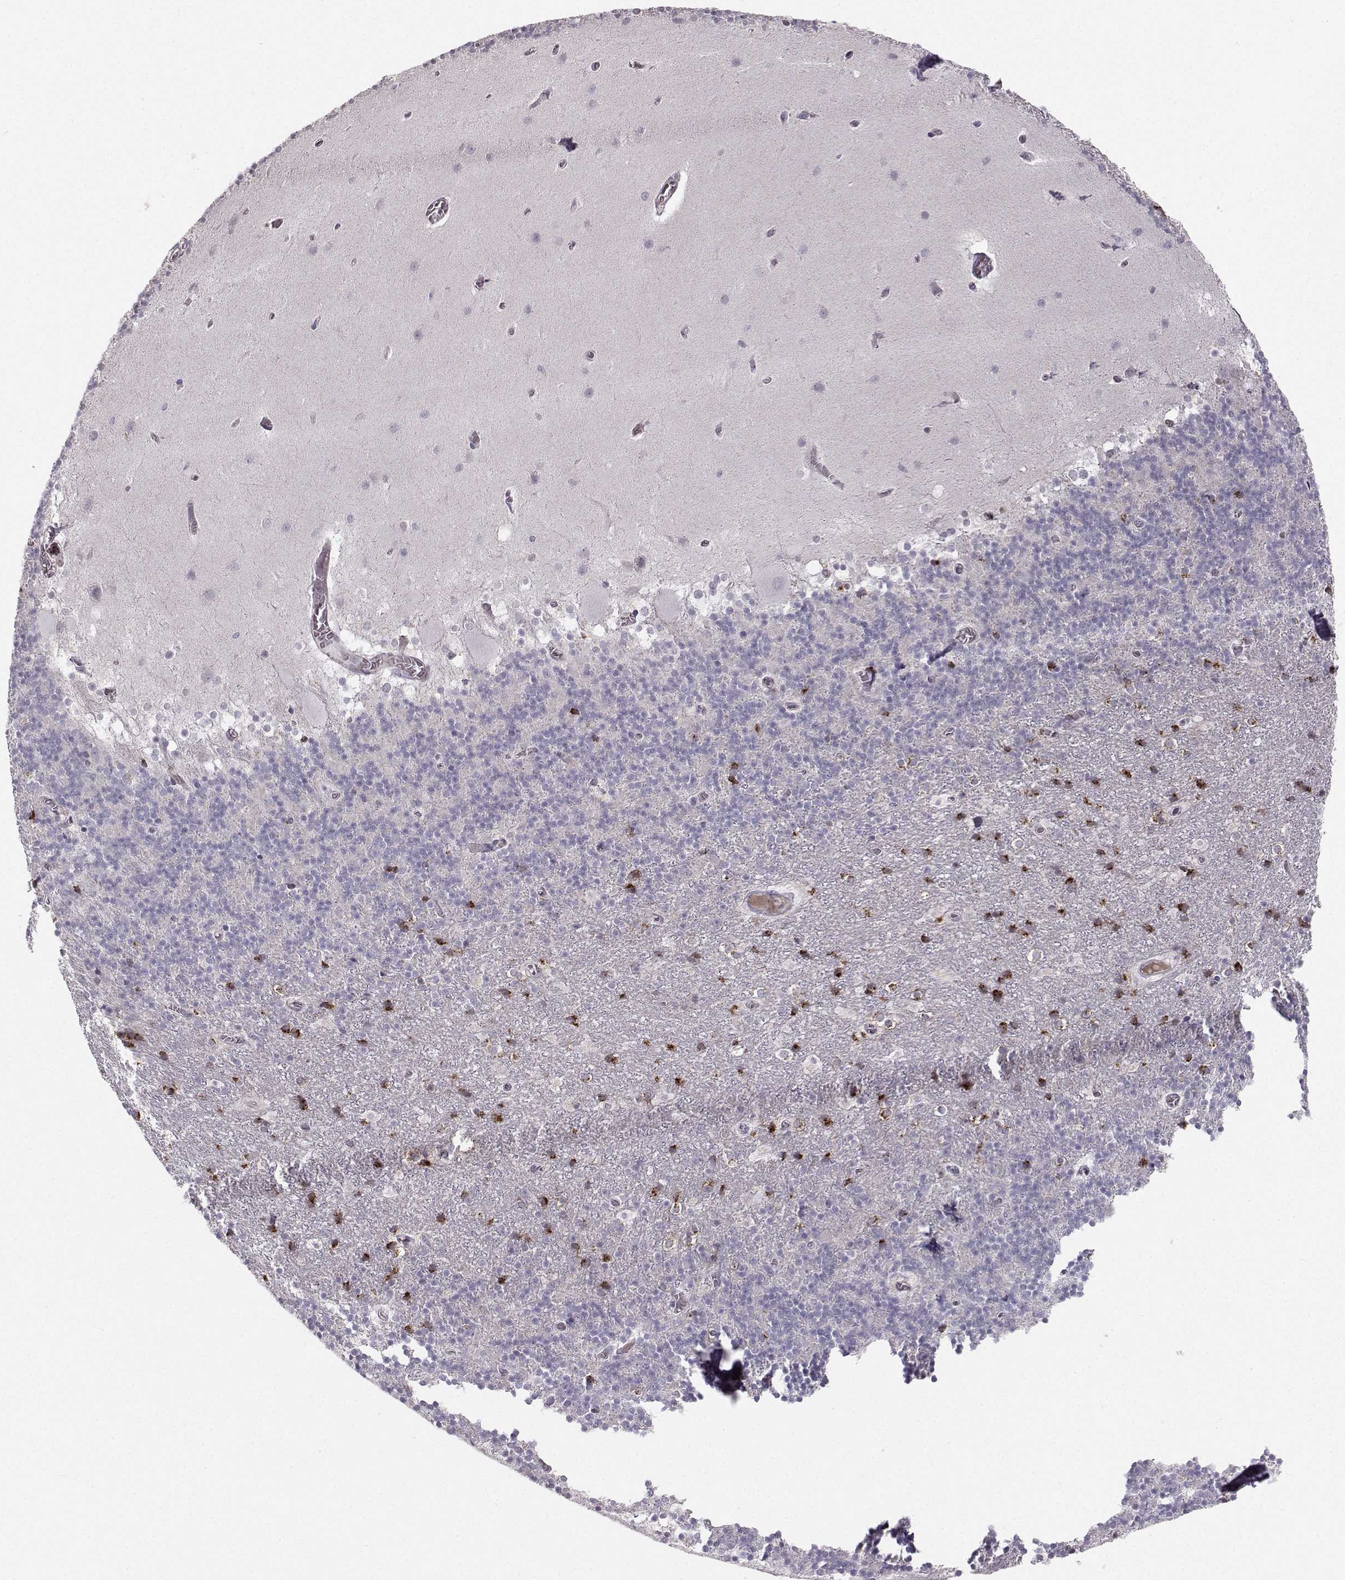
{"staining": {"intensity": "strong", "quantity": "<25%", "location": "cytoplasmic/membranous"}, "tissue": "cerebellum", "cell_type": "Cells in granular layer", "image_type": "normal", "snomed": [{"axis": "morphology", "description": "Normal tissue, NOS"}, {"axis": "topography", "description": "Cerebellum"}], "caption": "Cells in granular layer show medium levels of strong cytoplasmic/membranous staining in approximately <25% of cells in benign cerebellum.", "gene": "OPRD1", "patient": {"sex": "male", "age": 70}}